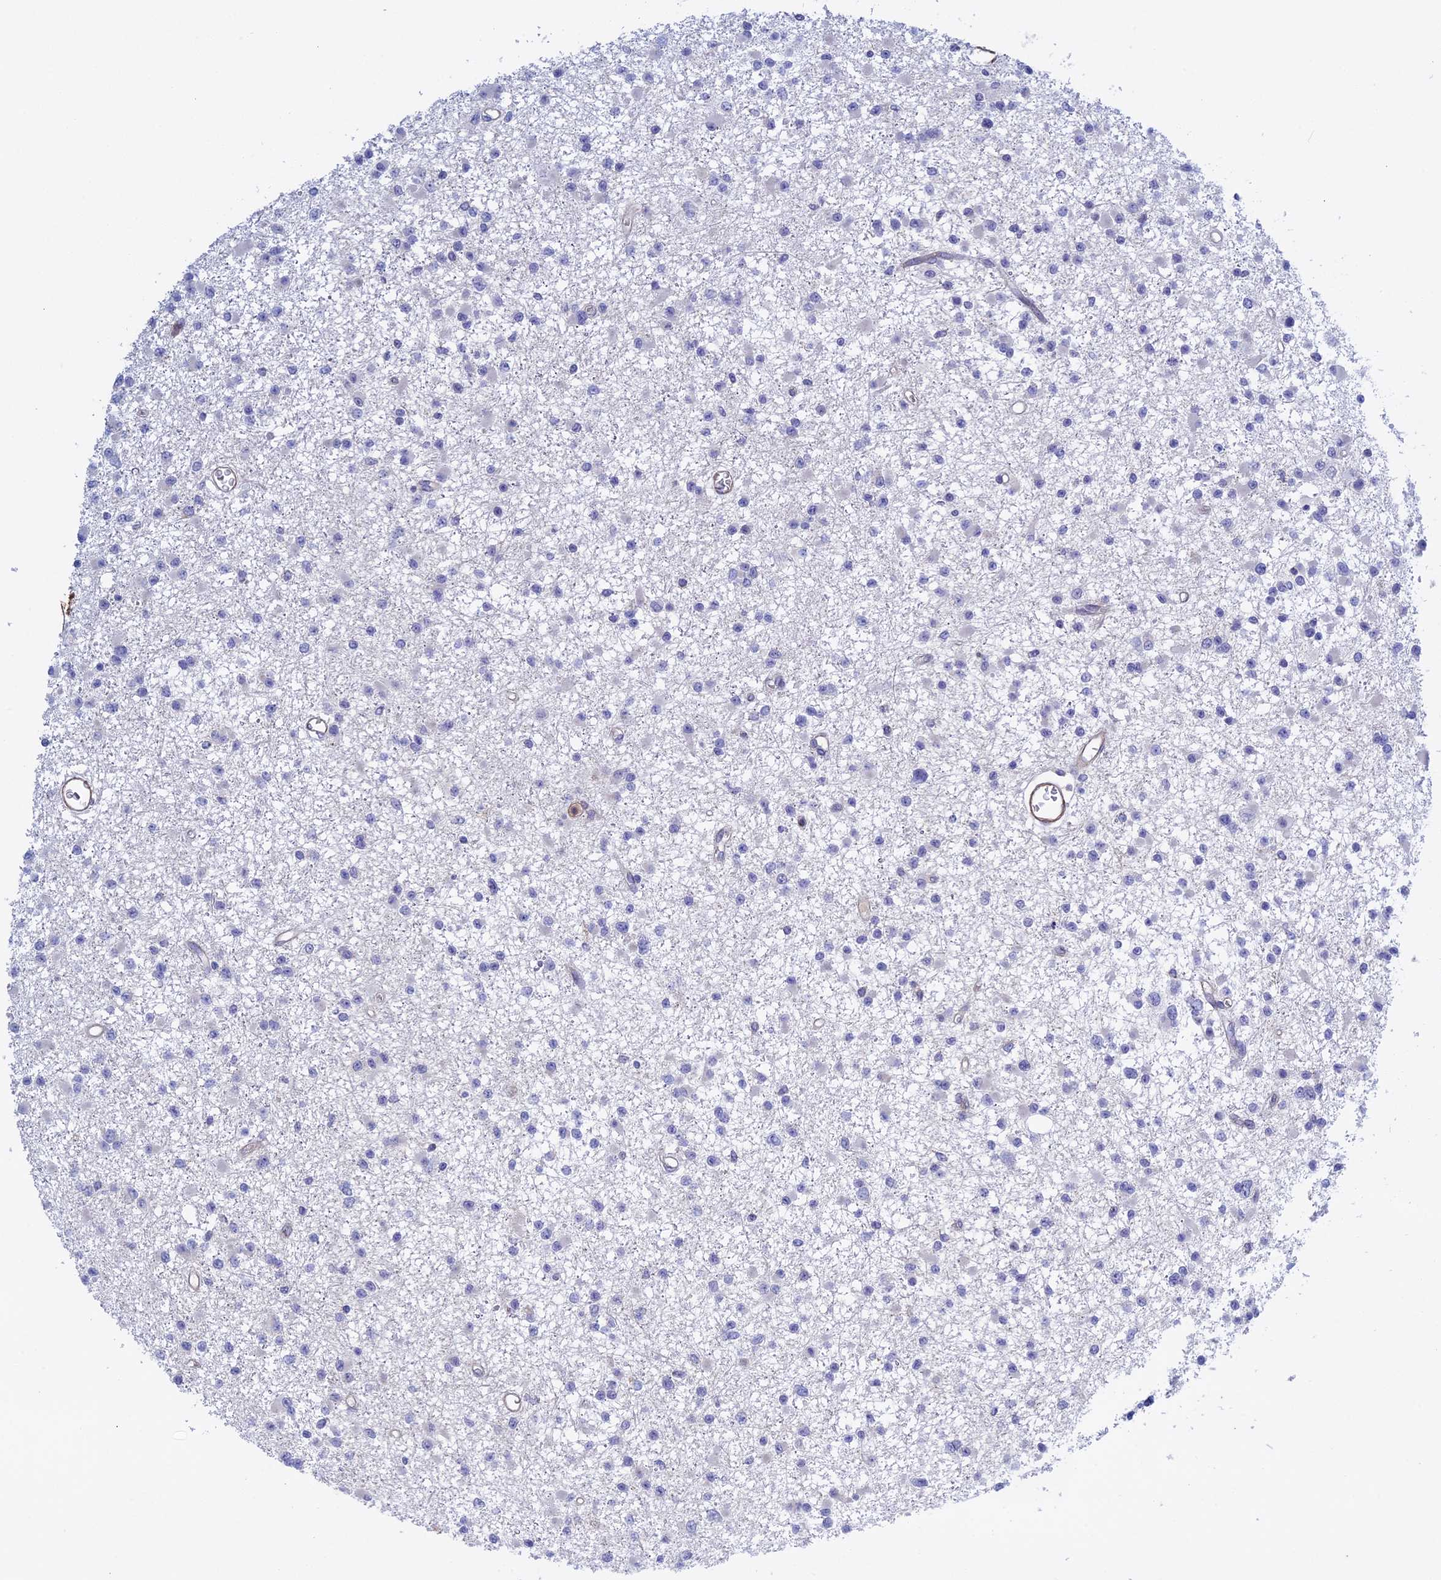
{"staining": {"intensity": "negative", "quantity": "none", "location": "none"}, "tissue": "glioma", "cell_type": "Tumor cells", "image_type": "cancer", "snomed": [{"axis": "morphology", "description": "Glioma, malignant, Low grade"}, {"axis": "topography", "description": "Brain"}], "caption": "This is a image of immunohistochemistry (IHC) staining of malignant low-grade glioma, which shows no positivity in tumor cells.", "gene": "LYPD5", "patient": {"sex": "female", "age": 22}}